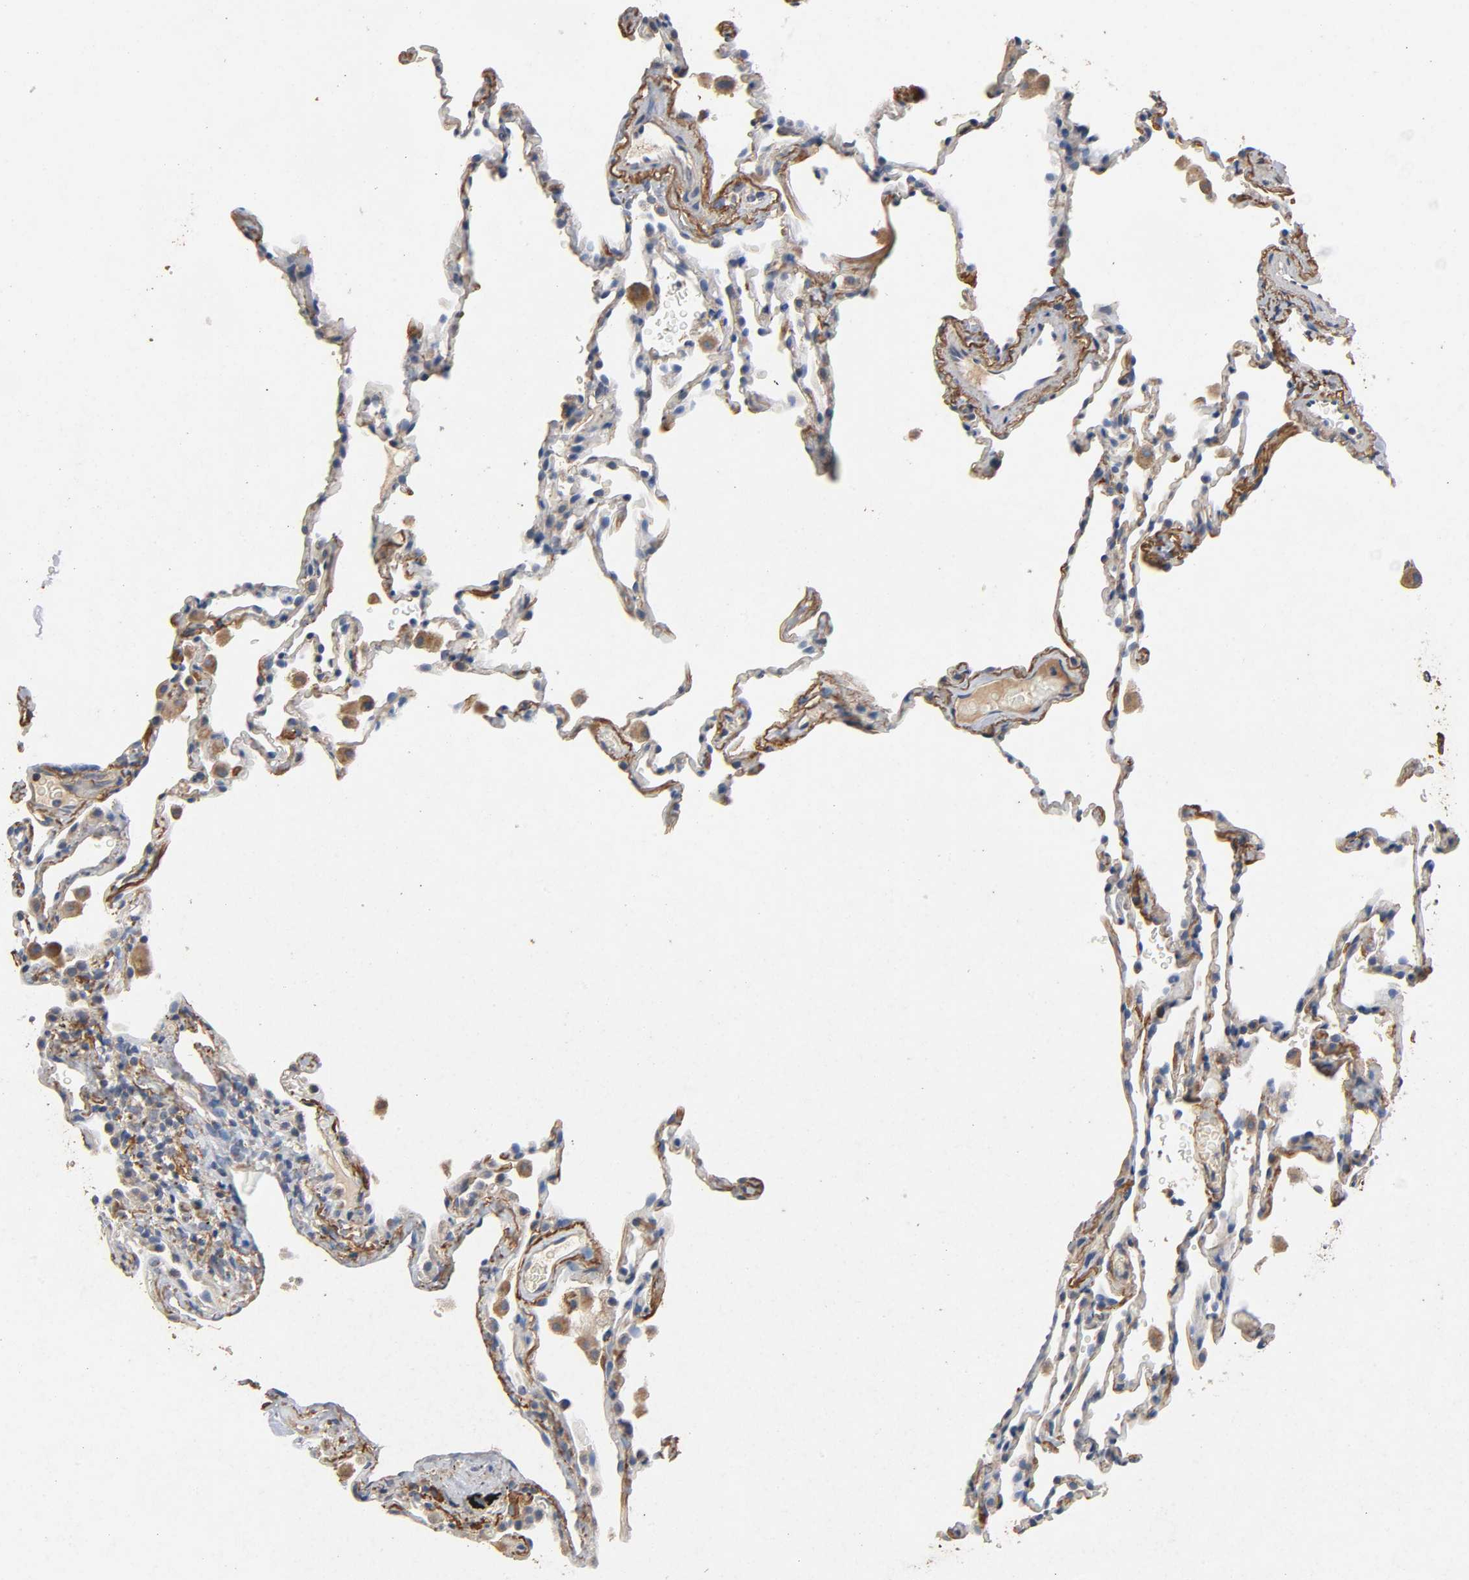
{"staining": {"intensity": "moderate", "quantity": "25%-75%", "location": "cytoplasmic/membranous"}, "tissue": "lung", "cell_type": "Alveolar cells", "image_type": "normal", "snomed": [{"axis": "morphology", "description": "Normal tissue, NOS"}, {"axis": "morphology", "description": "Soft tissue tumor metastatic"}, {"axis": "topography", "description": "Lung"}], "caption": "Lung was stained to show a protein in brown. There is medium levels of moderate cytoplasmic/membranous expression in about 25%-75% of alveolar cells. The staining is performed using DAB brown chromogen to label protein expression. The nuclei are counter-stained blue using hematoxylin.", "gene": "NDUFS3", "patient": {"sex": "male", "age": 59}}